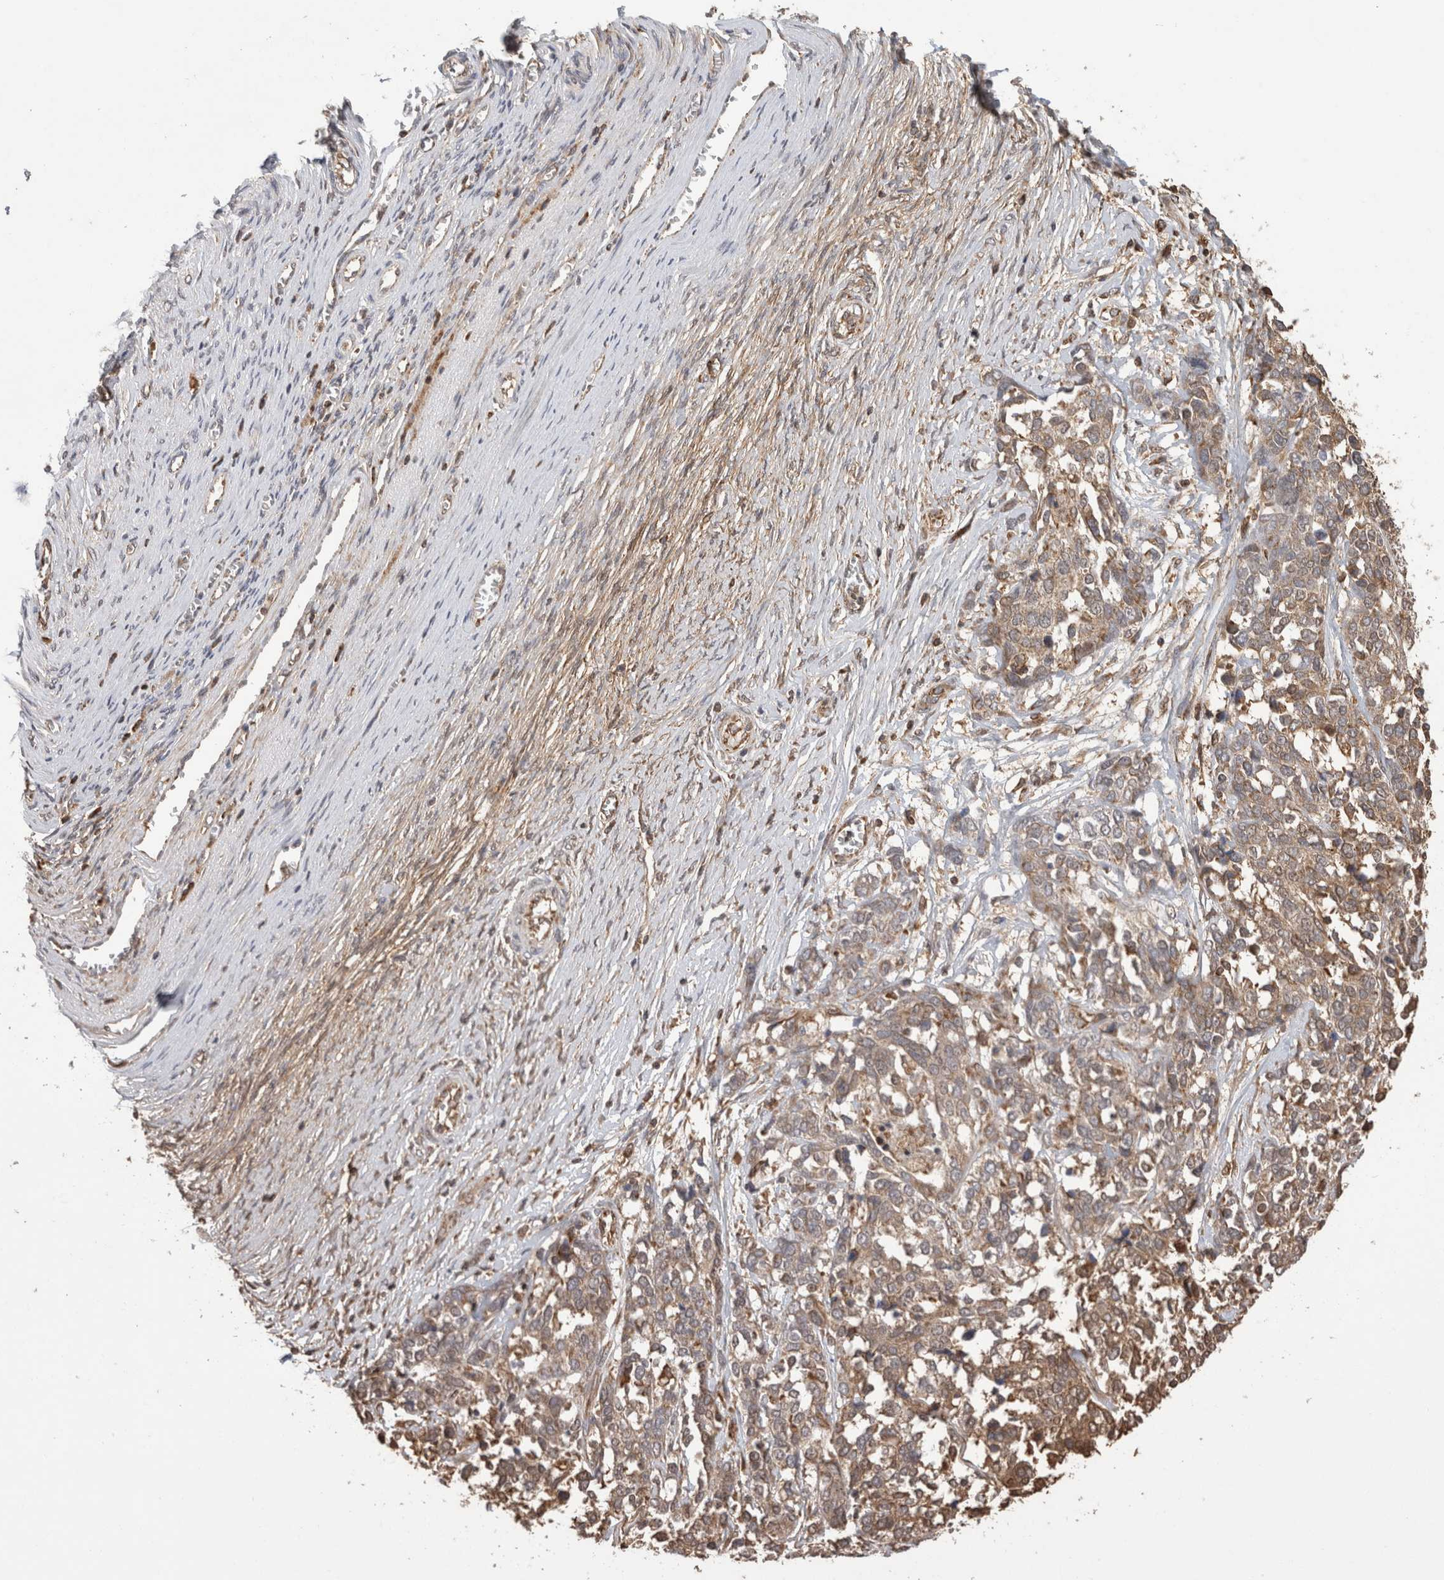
{"staining": {"intensity": "moderate", "quantity": ">75%", "location": "cytoplasmic/membranous"}, "tissue": "ovarian cancer", "cell_type": "Tumor cells", "image_type": "cancer", "snomed": [{"axis": "morphology", "description": "Cystadenocarcinoma, serous, NOS"}, {"axis": "topography", "description": "Ovary"}], "caption": "A histopathology image showing moderate cytoplasmic/membranous staining in about >75% of tumor cells in ovarian serous cystadenocarcinoma, as visualized by brown immunohistochemical staining.", "gene": "IMMP2L", "patient": {"sex": "female", "age": 44}}